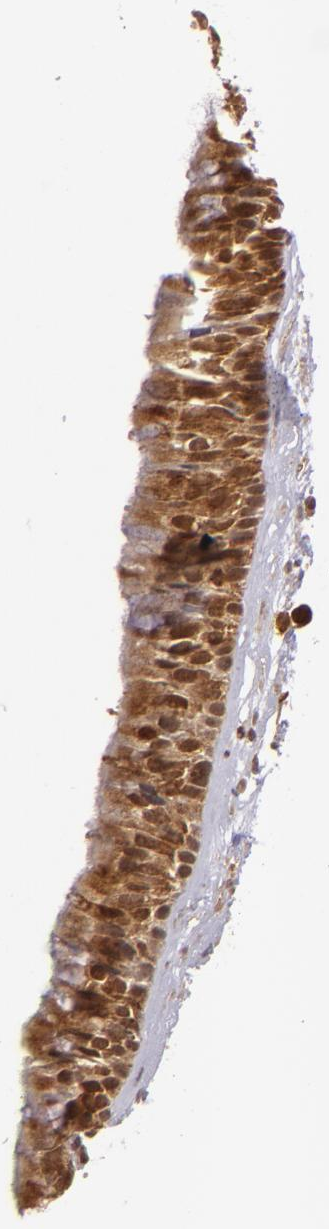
{"staining": {"intensity": "strong", "quantity": ">75%", "location": "cytoplasmic/membranous,nuclear"}, "tissue": "nasopharynx", "cell_type": "Respiratory epithelial cells", "image_type": "normal", "snomed": [{"axis": "morphology", "description": "Normal tissue, NOS"}, {"axis": "topography", "description": "Nasopharynx"}], "caption": "A photomicrograph of nasopharynx stained for a protein demonstrates strong cytoplasmic/membranous,nuclear brown staining in respiratory epithelial cells. The staining is performed using DAB brown chromogen to label protein expression. The nuclei are counter-stained blue using hematoxylin.", "gene": "ZBTB33", "patient": {"sex": "male", "age": 13}}